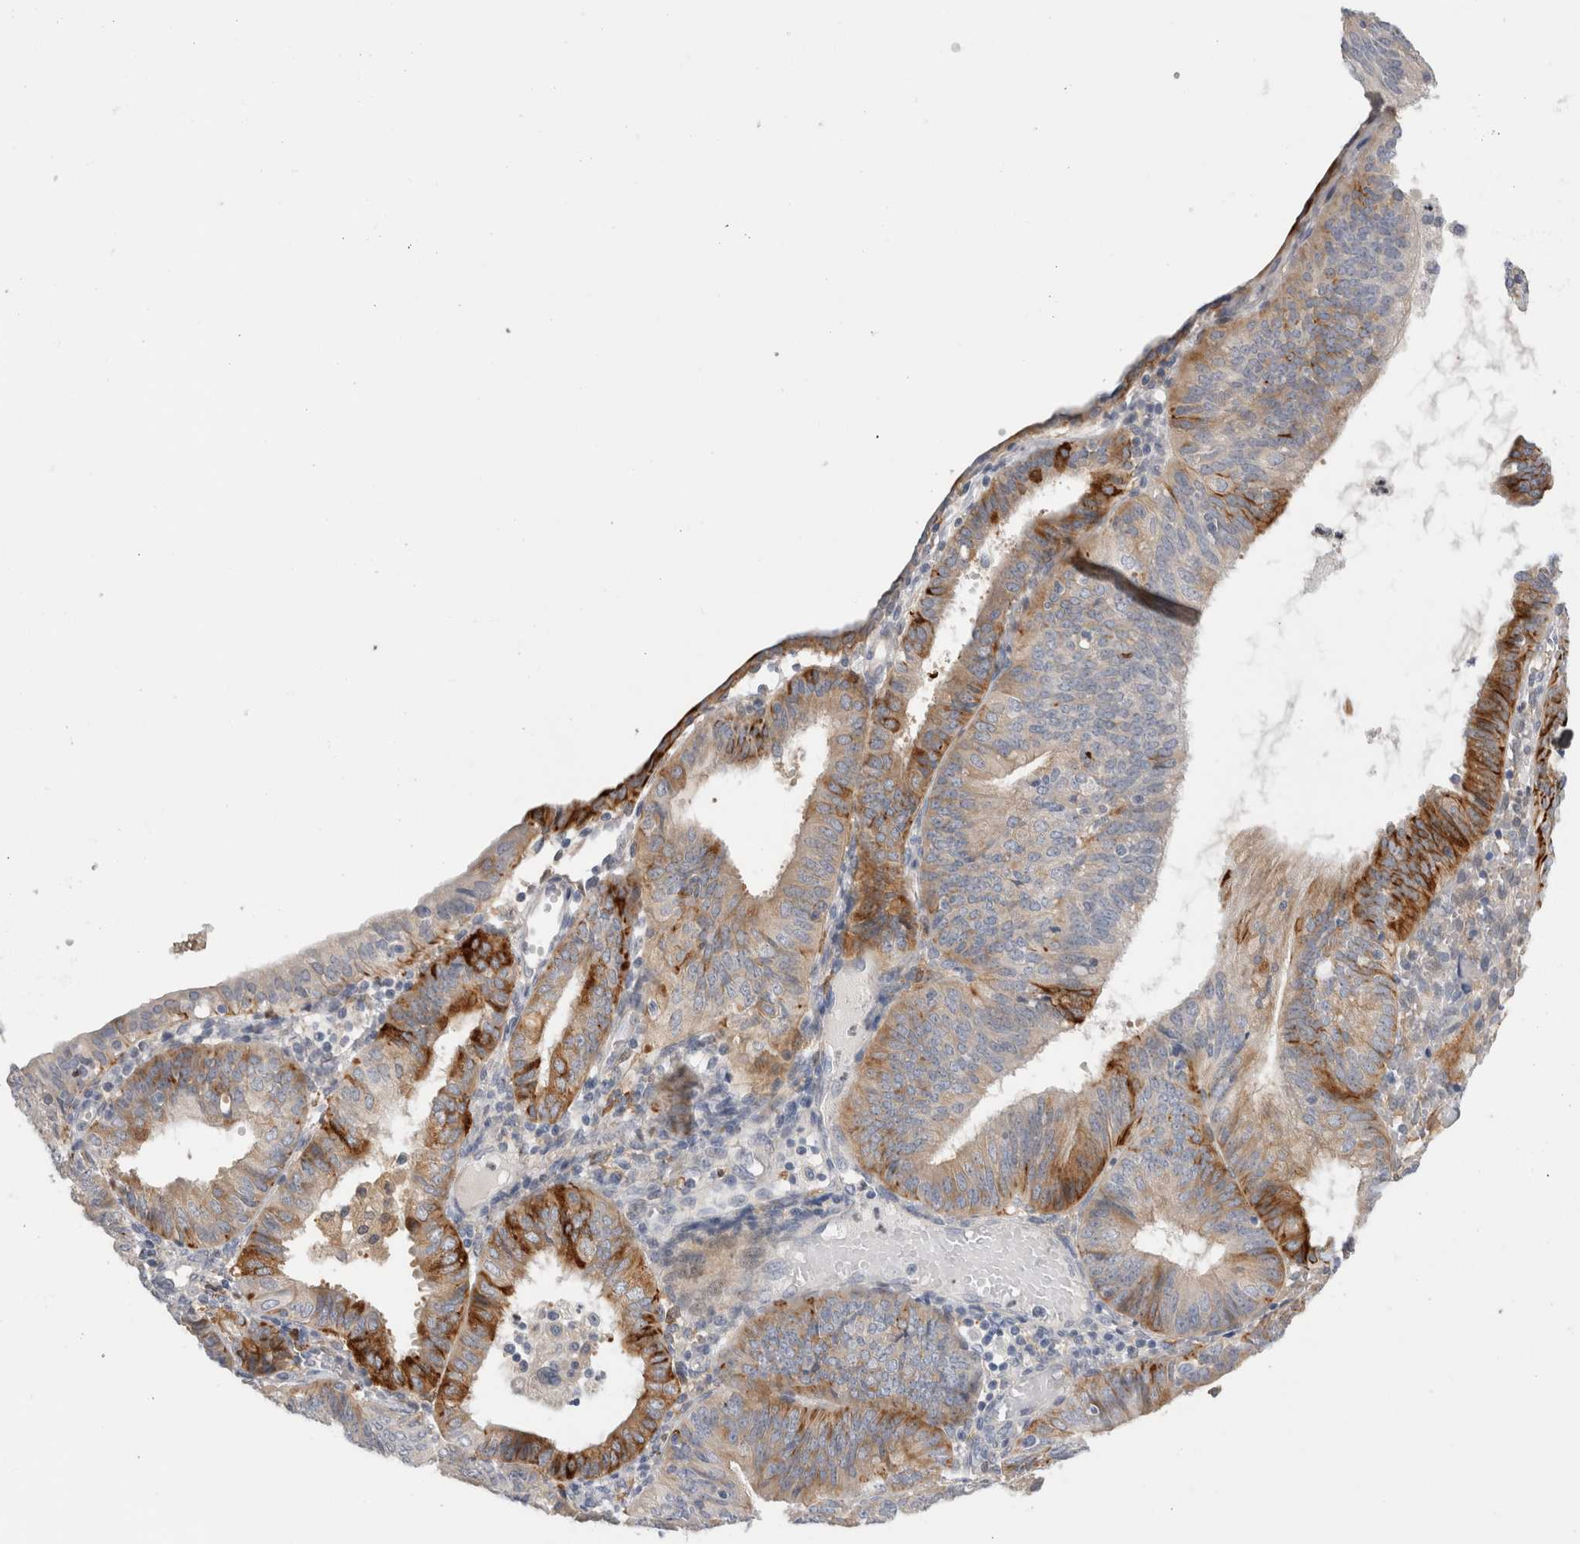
{"staining": {"intensity": "moderate", "quantity": "25%-75%", "location": "cytoplasmic/membranous"}, "tissue": "endometrial cancer", "cell_type": "Tumor cells", "image_type": "cancer", "snomed": [{"axis": "morphology", "description": "Adenocarcinoma, NOS"}, {"axis": "topography", "description": "Endometrium"}], "caption": "Immunohistochemical staining of human endometrial cancer (adenocarcinoma) displays medium levels of moderate cytoplasmic/membranous expression in approximately 25%-75% of tumor cells.", "gene": "SLC20A2", "patient": {"sex": "female", "age": 58}}